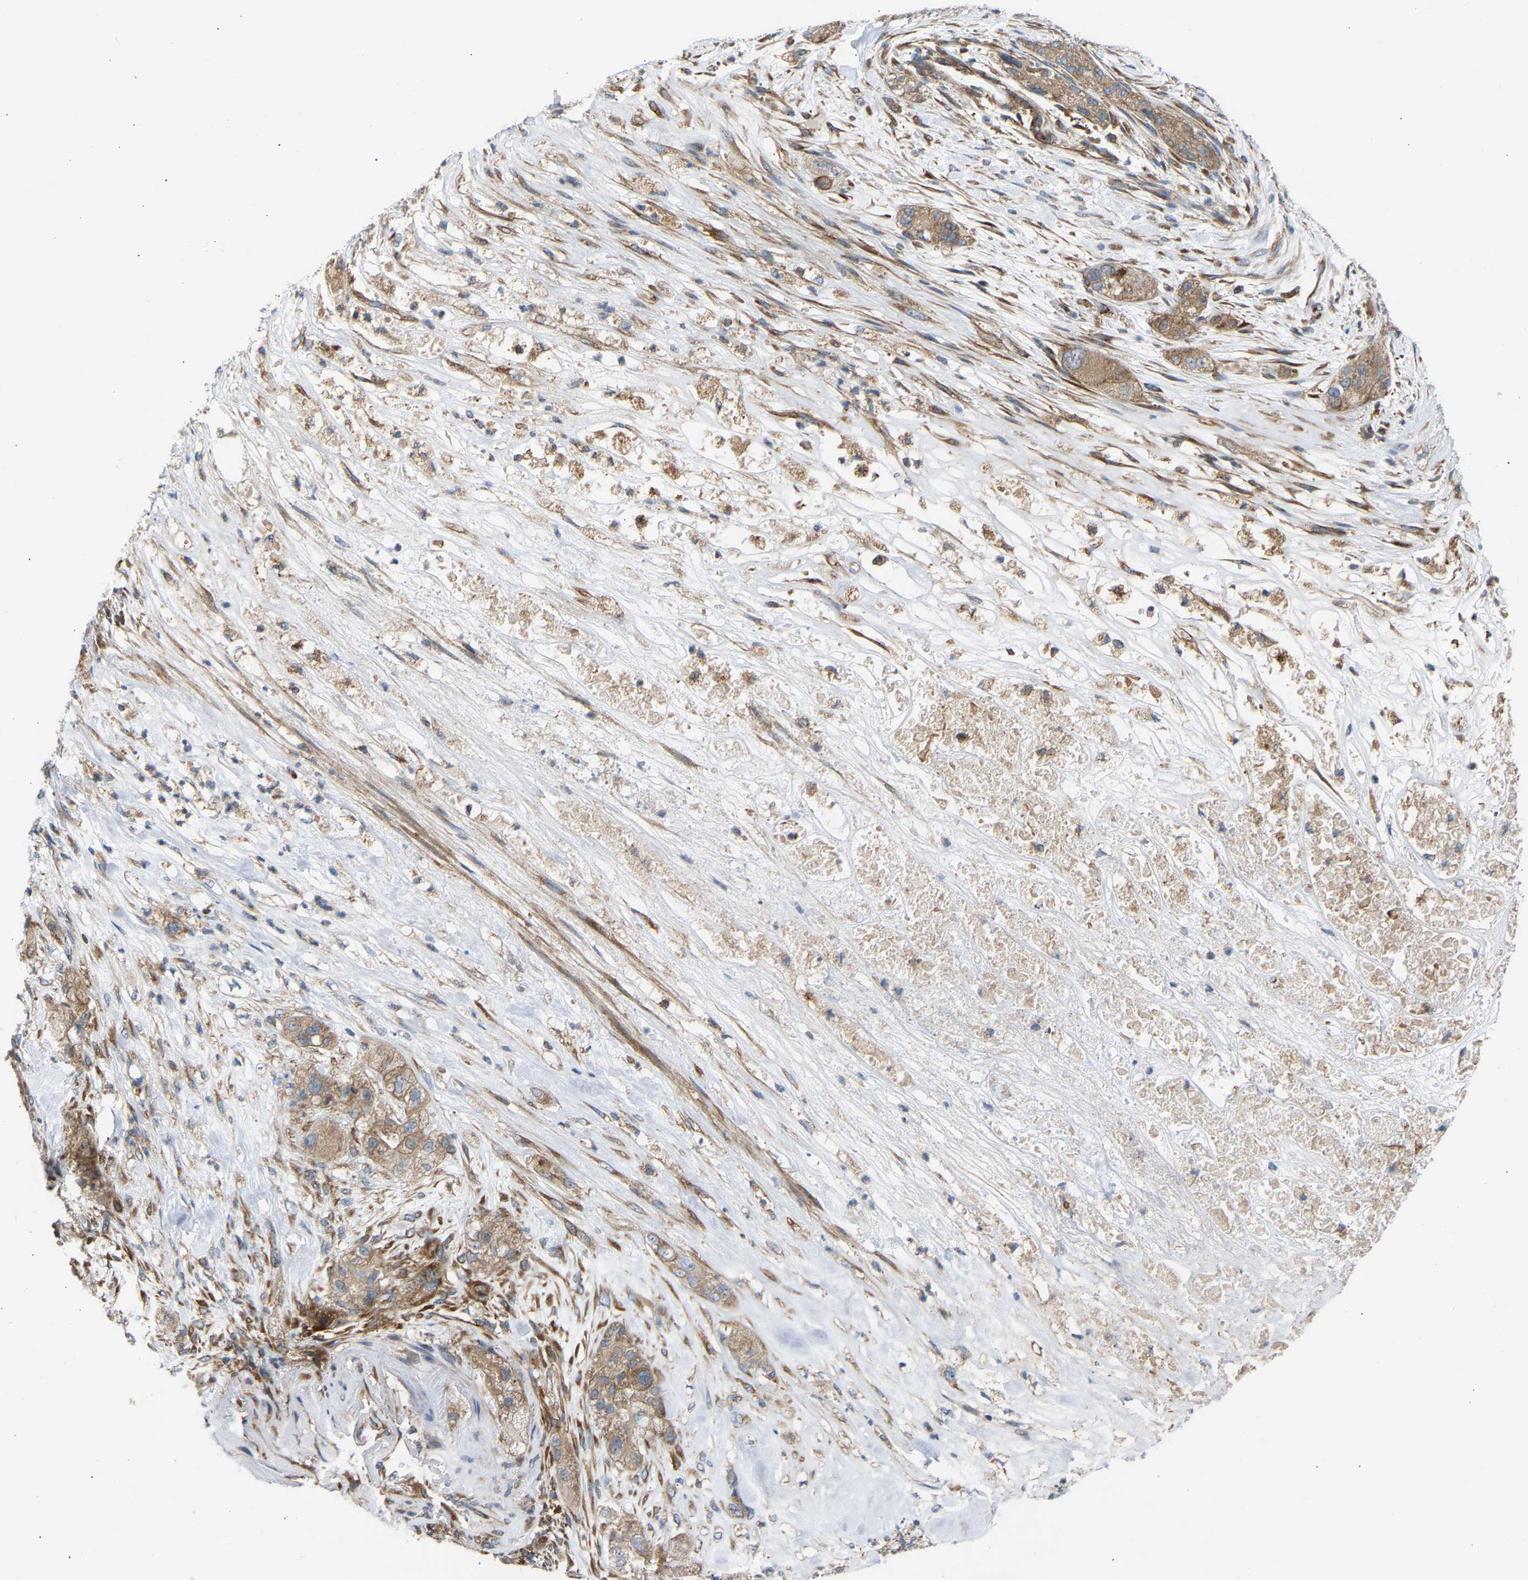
{"staining": {"intensity": "moderate", "quantity": ">75%", "location": "cytoplasmic/membranous"}, "tissue": "pancreatic cancer", "cell_type": "Tumor cells", "image_type": "cancer", "snomed": [{"axis": "morphology", "description": "Adenocarcinoma, NOS"}, {"axis": "topography", "description": "Pancreas"}], "caption": "This photomicrograph demonstrates immunohistochemistry (IHC) staining of pancreatic adenocarcinoma, with medium moderate cytoplasmic/membranous positivity in about >75% of tumor cells.", "gene": "GCN1", "patient": {"sex": "female", "age": 78}}